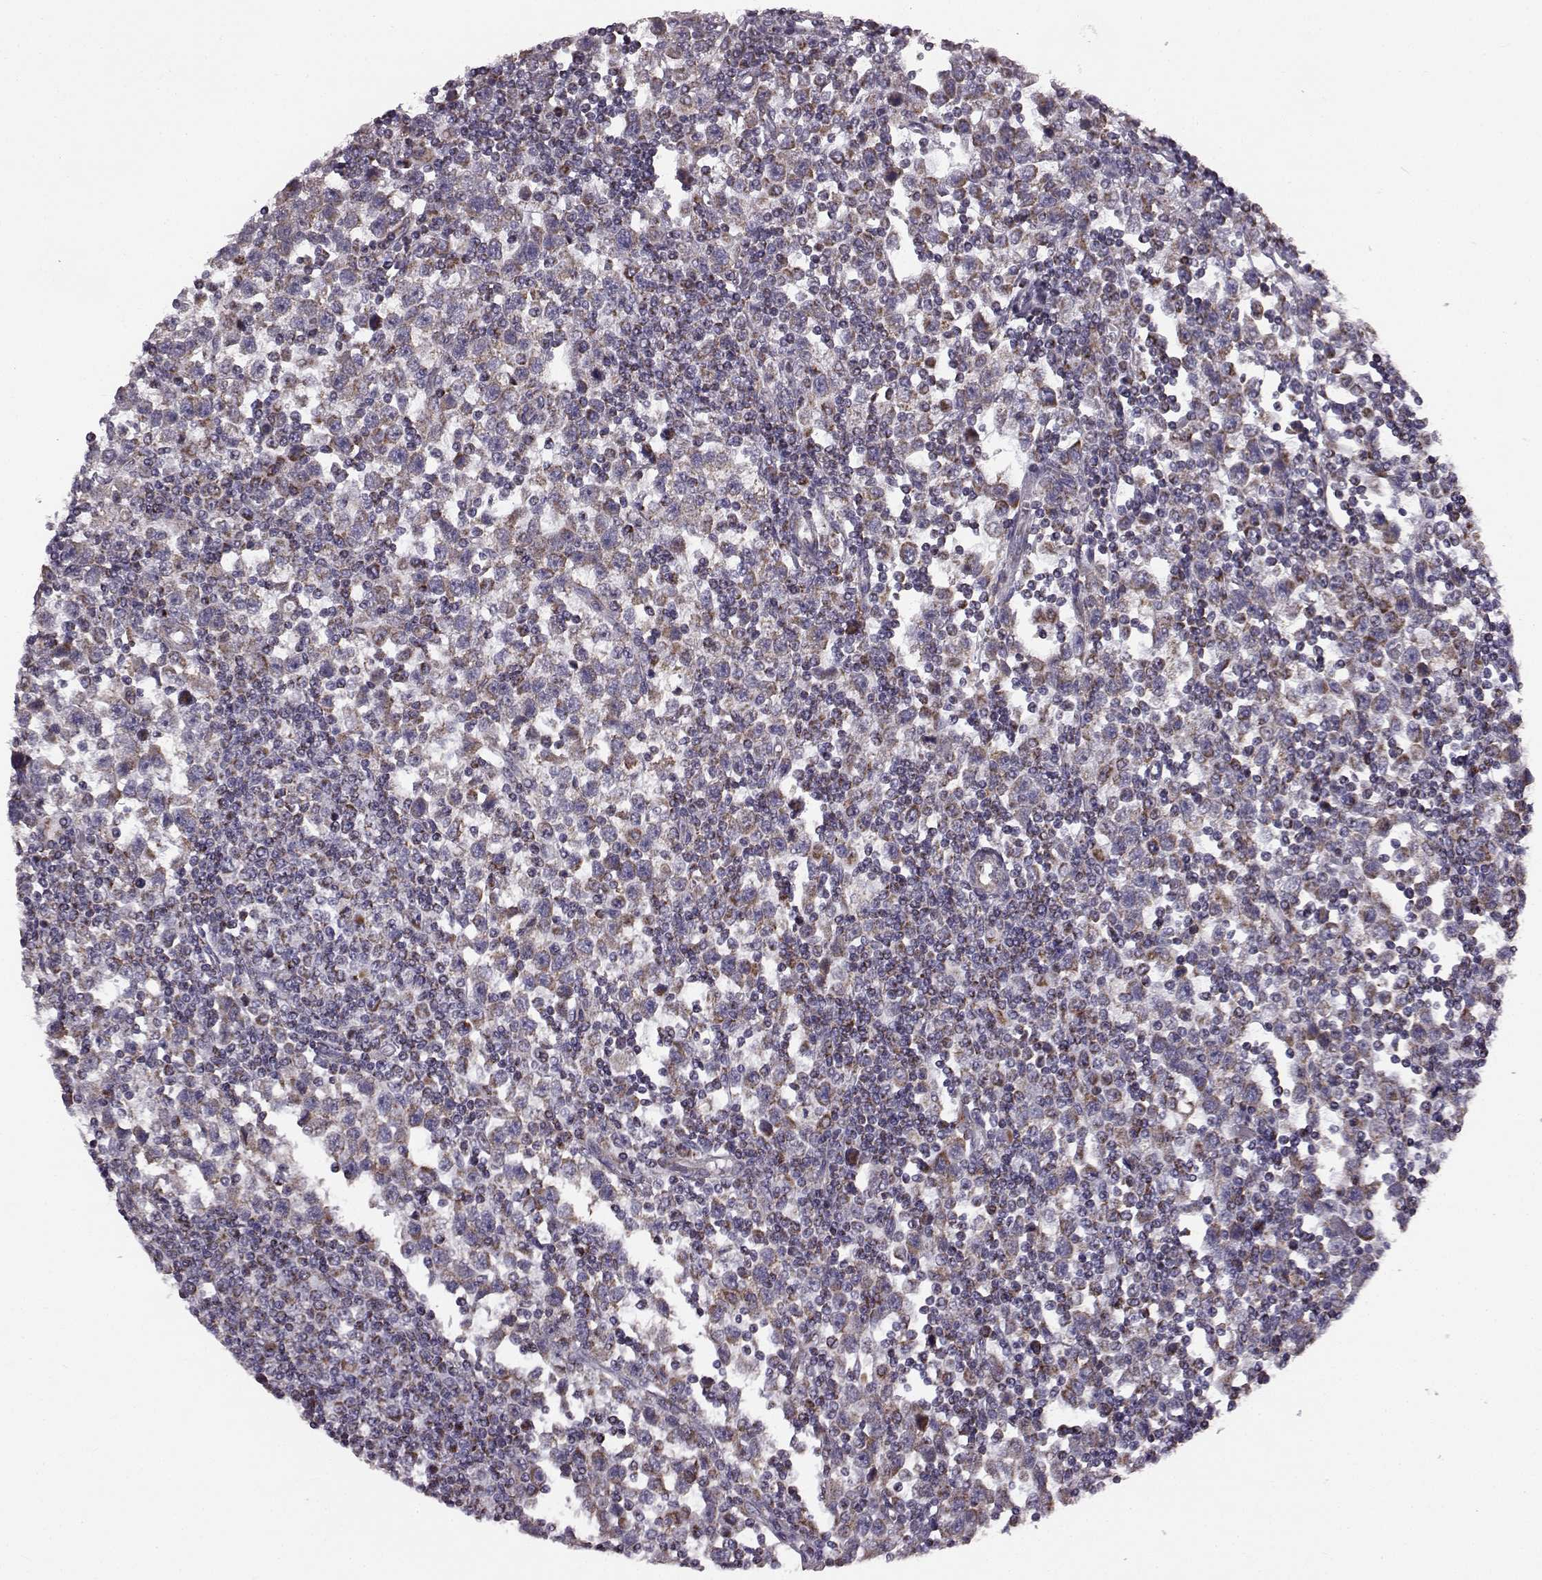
{"staining": {"intensity": "moderate", "quantity": ">75%", "location": "cytoplasmic/membranous"}, "tissue": "testis cancer", "cell_type": "Tumor cells", "image_type": "cancer", "snomed": [{"axis": "morphology", "description": "Seminoma, NOS"}, {"axis": "topography", "description": "Testis"}], "caption": "A brown stain highlights moderate cytoplasmic/membranous staining of a protein in human testis seminoma tumor cells. The staining was performed using DAB (3,3'-diaminobenzidine), with brown indicating positive protein expression. Nuclei are stained blue with hematoxylin.", "gene": "FAM8A1", "patient": {"sex": "male", "age": 34}}